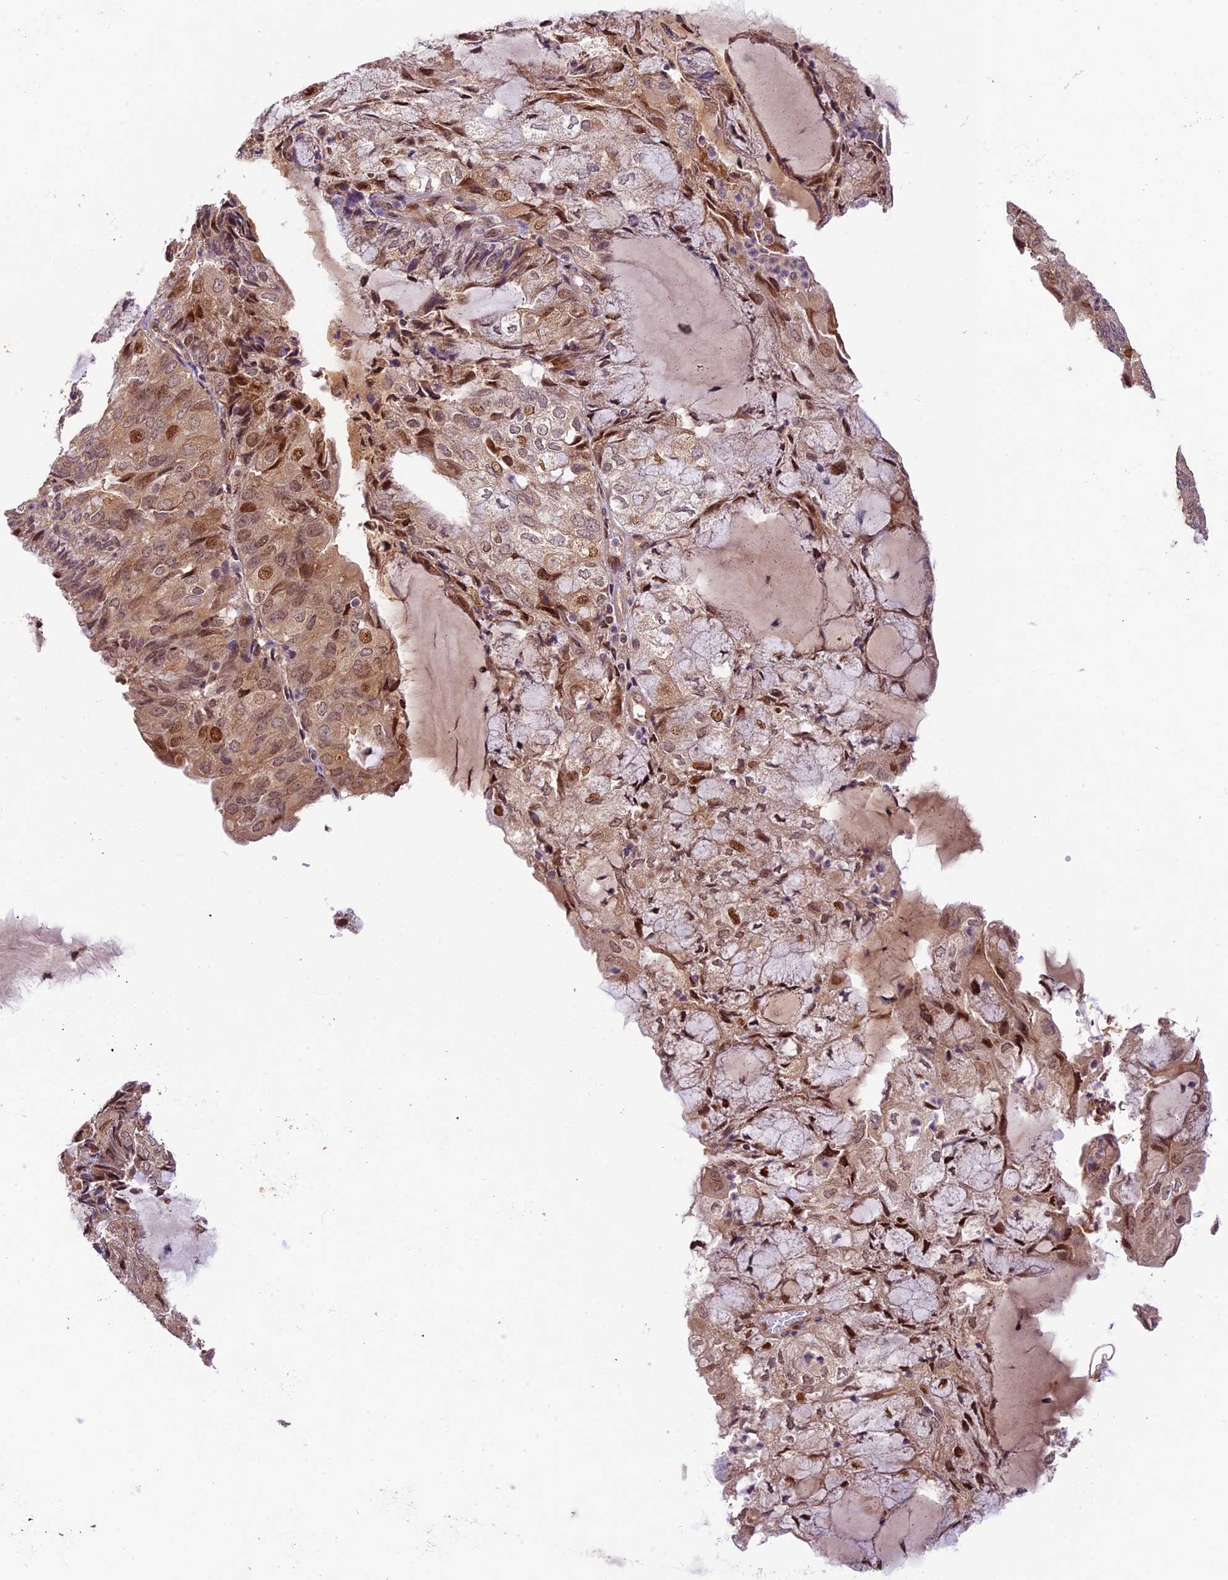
{"staining": {"intensity": "moderate", "quantity": ">75%", "location": "cytoplasmic/membranous,nuclear"}, "tissue": "endometrial cancer", "cell_type": "Tumor cells", "image_type": "cancer", "snomed": [{"axis": "morphology", "description": "Adenocarcinoma, NOS"}, {"axis": "topography", "description": "Endometrium"}], "caption": "A brown stain shows moderate cytoplasmic/membranous and nuclear staining of a protein in human adenocarcinoma (endometrial) tumor cells.", "gene": "NEK8", "patient": {"sex": "female", "age": 81}}